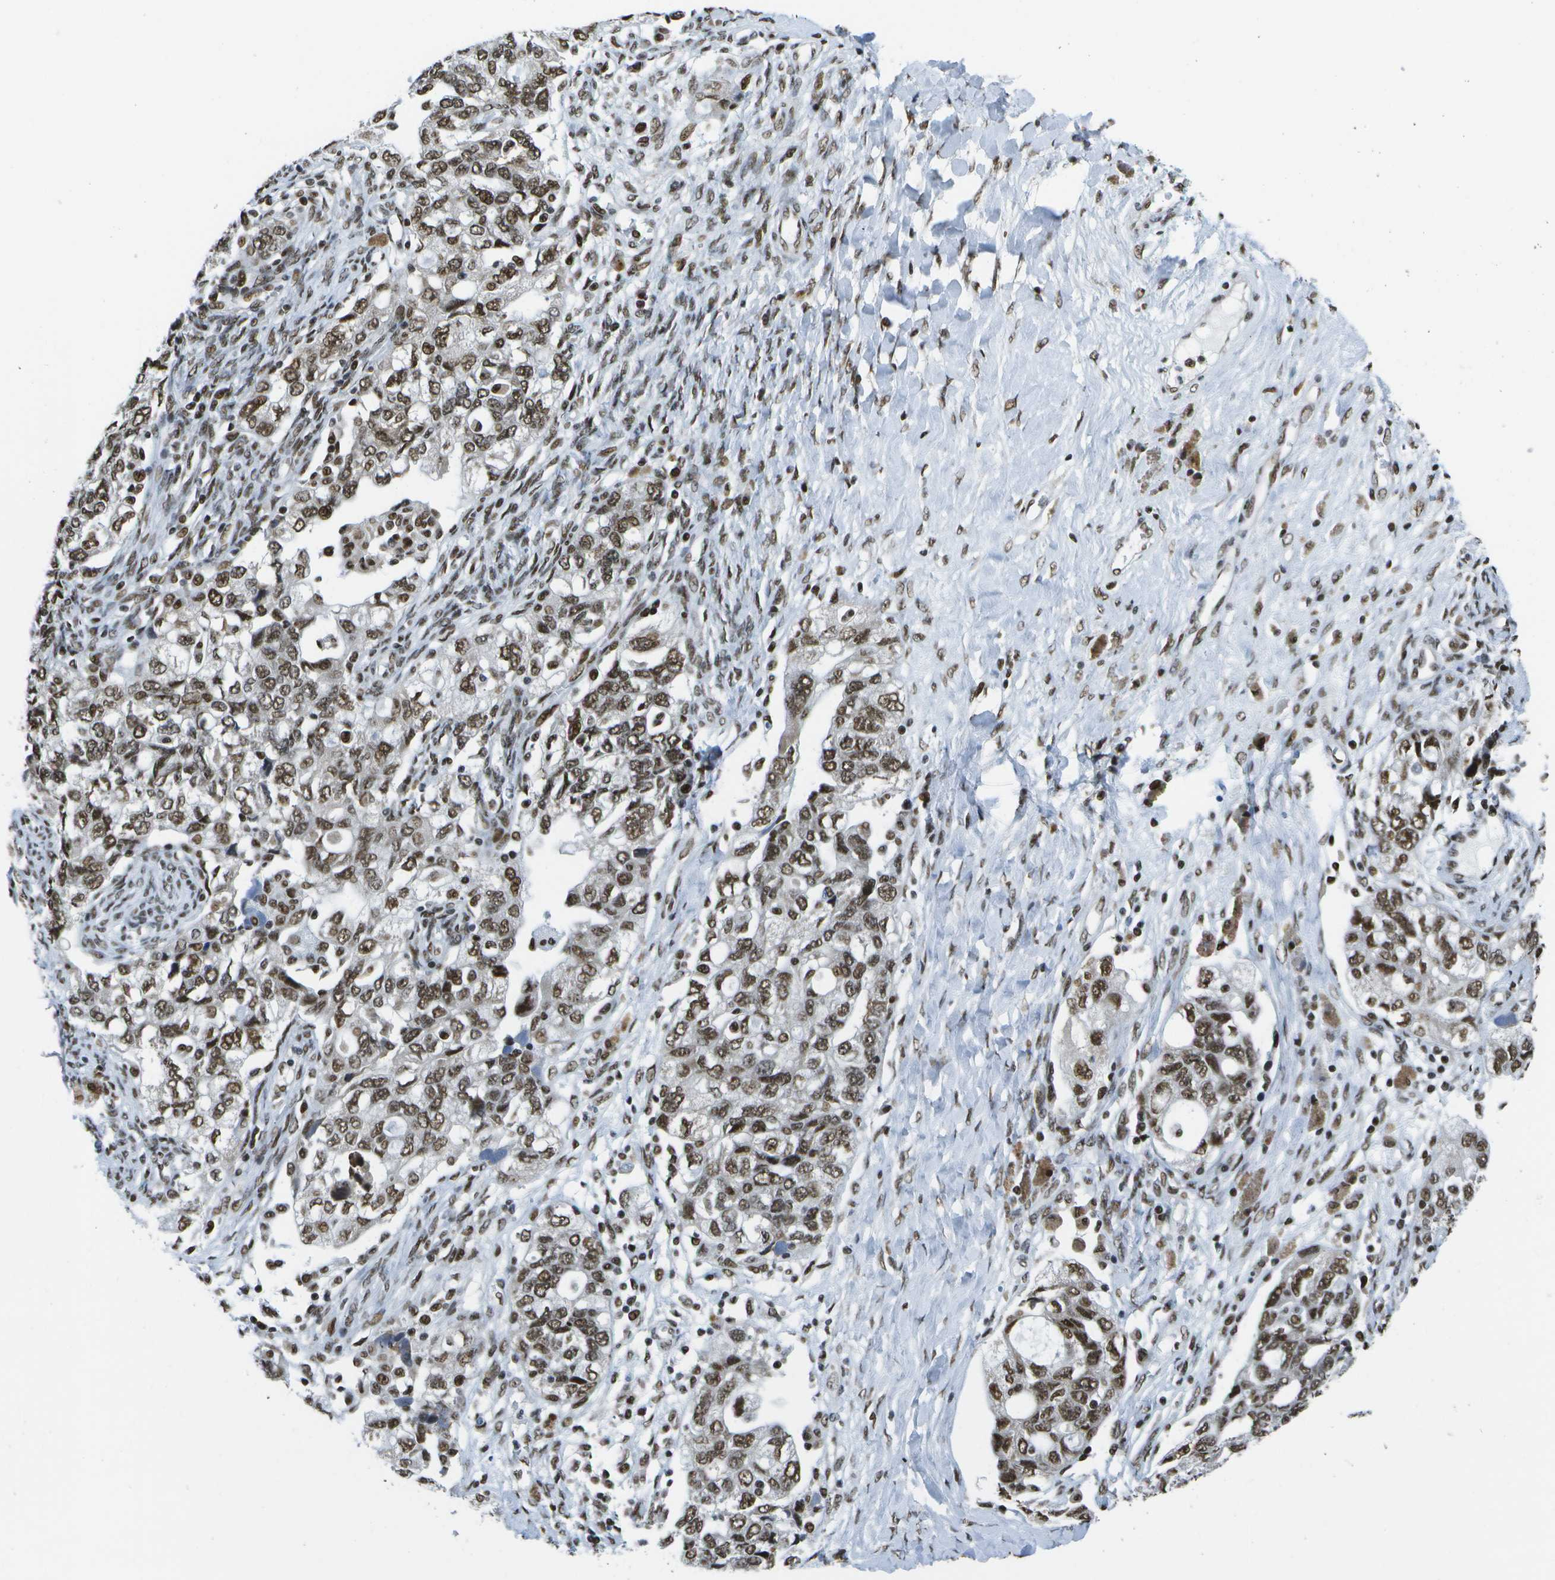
{"staining": {"intensity": "moderate", "quantity": ">75%", "location": "nuclear"}, "tissue": "ovarian cancer", "cell_type": "Tumor cells", "image_type": "cancer", "snomed": [{"axis": "morphology", "description": "Carcinoma, NOS"}, {"axis": "morphology", "description": "Cystadenocarcinoma, serous, NOS"}, {"axis": "topography", "description": "Ovary"}], "caption": "Ovarian serous cystadenocarcinoma tissue demonstrates moderate nuclear positivity in about >75% of tumor cells Immunohistochemistry (ihc) stains the protein of interest in brown and the nuclei are stained blue.", "gene": "NSRP1", "patient": {"sex": "female", "age": 69}}